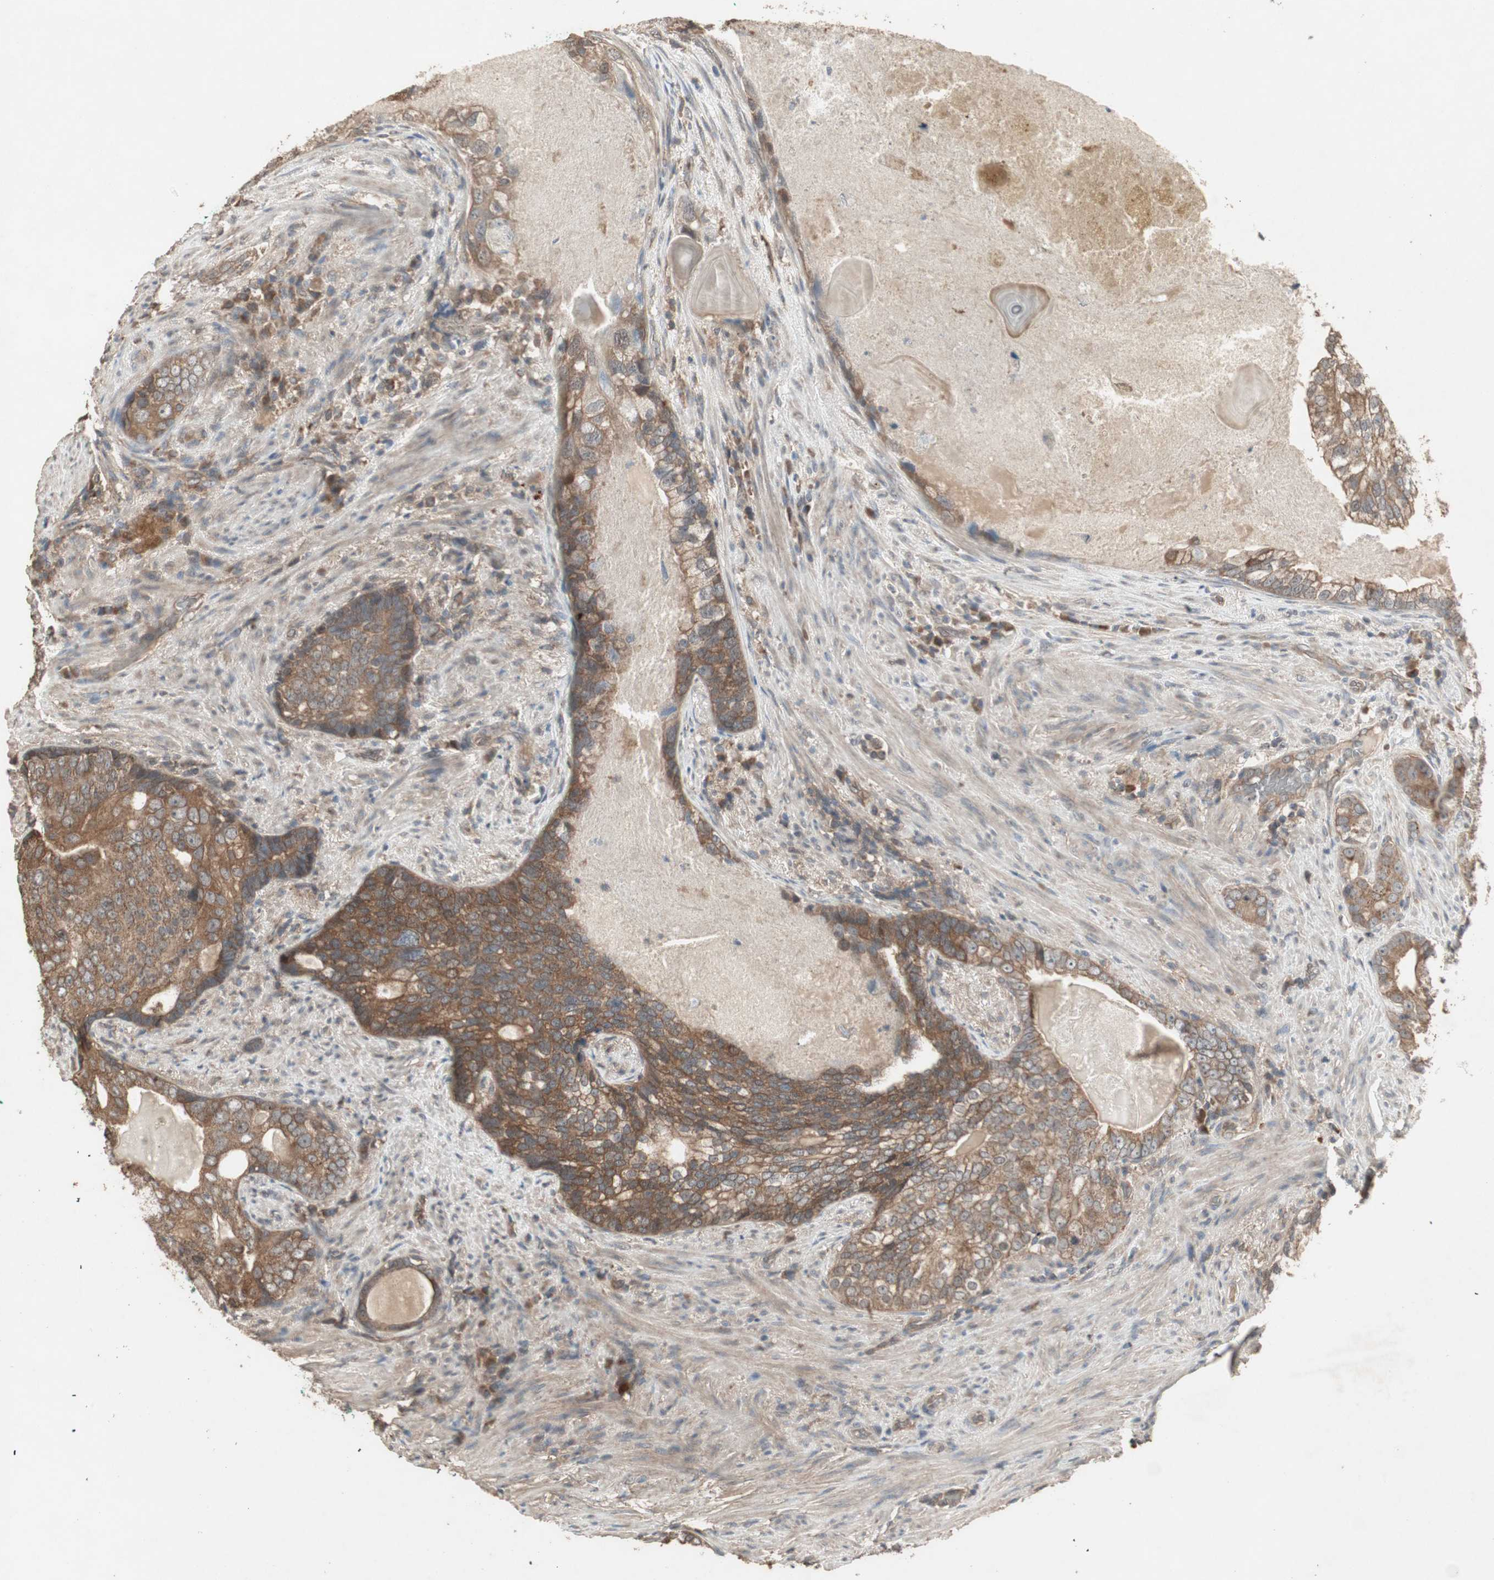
{"staining": {"intensity": "moderate", "quantity": ">75%", "location": "cytoplasmic/membranous"}, "tissue": "prostate cancer", "cell_type": "Tumor cells", "image_type": "cancer", "snomed": [{"axis": "morphology", "description": "Adenocarcinoma, High grade"}, {"axis": "topography", "description": "Prostate"}], "caption": "Protein expression by immunohistochemistry shows moderate cytoplasmic/membranous staining in approximately >75% of tumor cells in prostate cancer.", "gene": "UBAC1", "patient": {"sex": "male", "age": 66}}